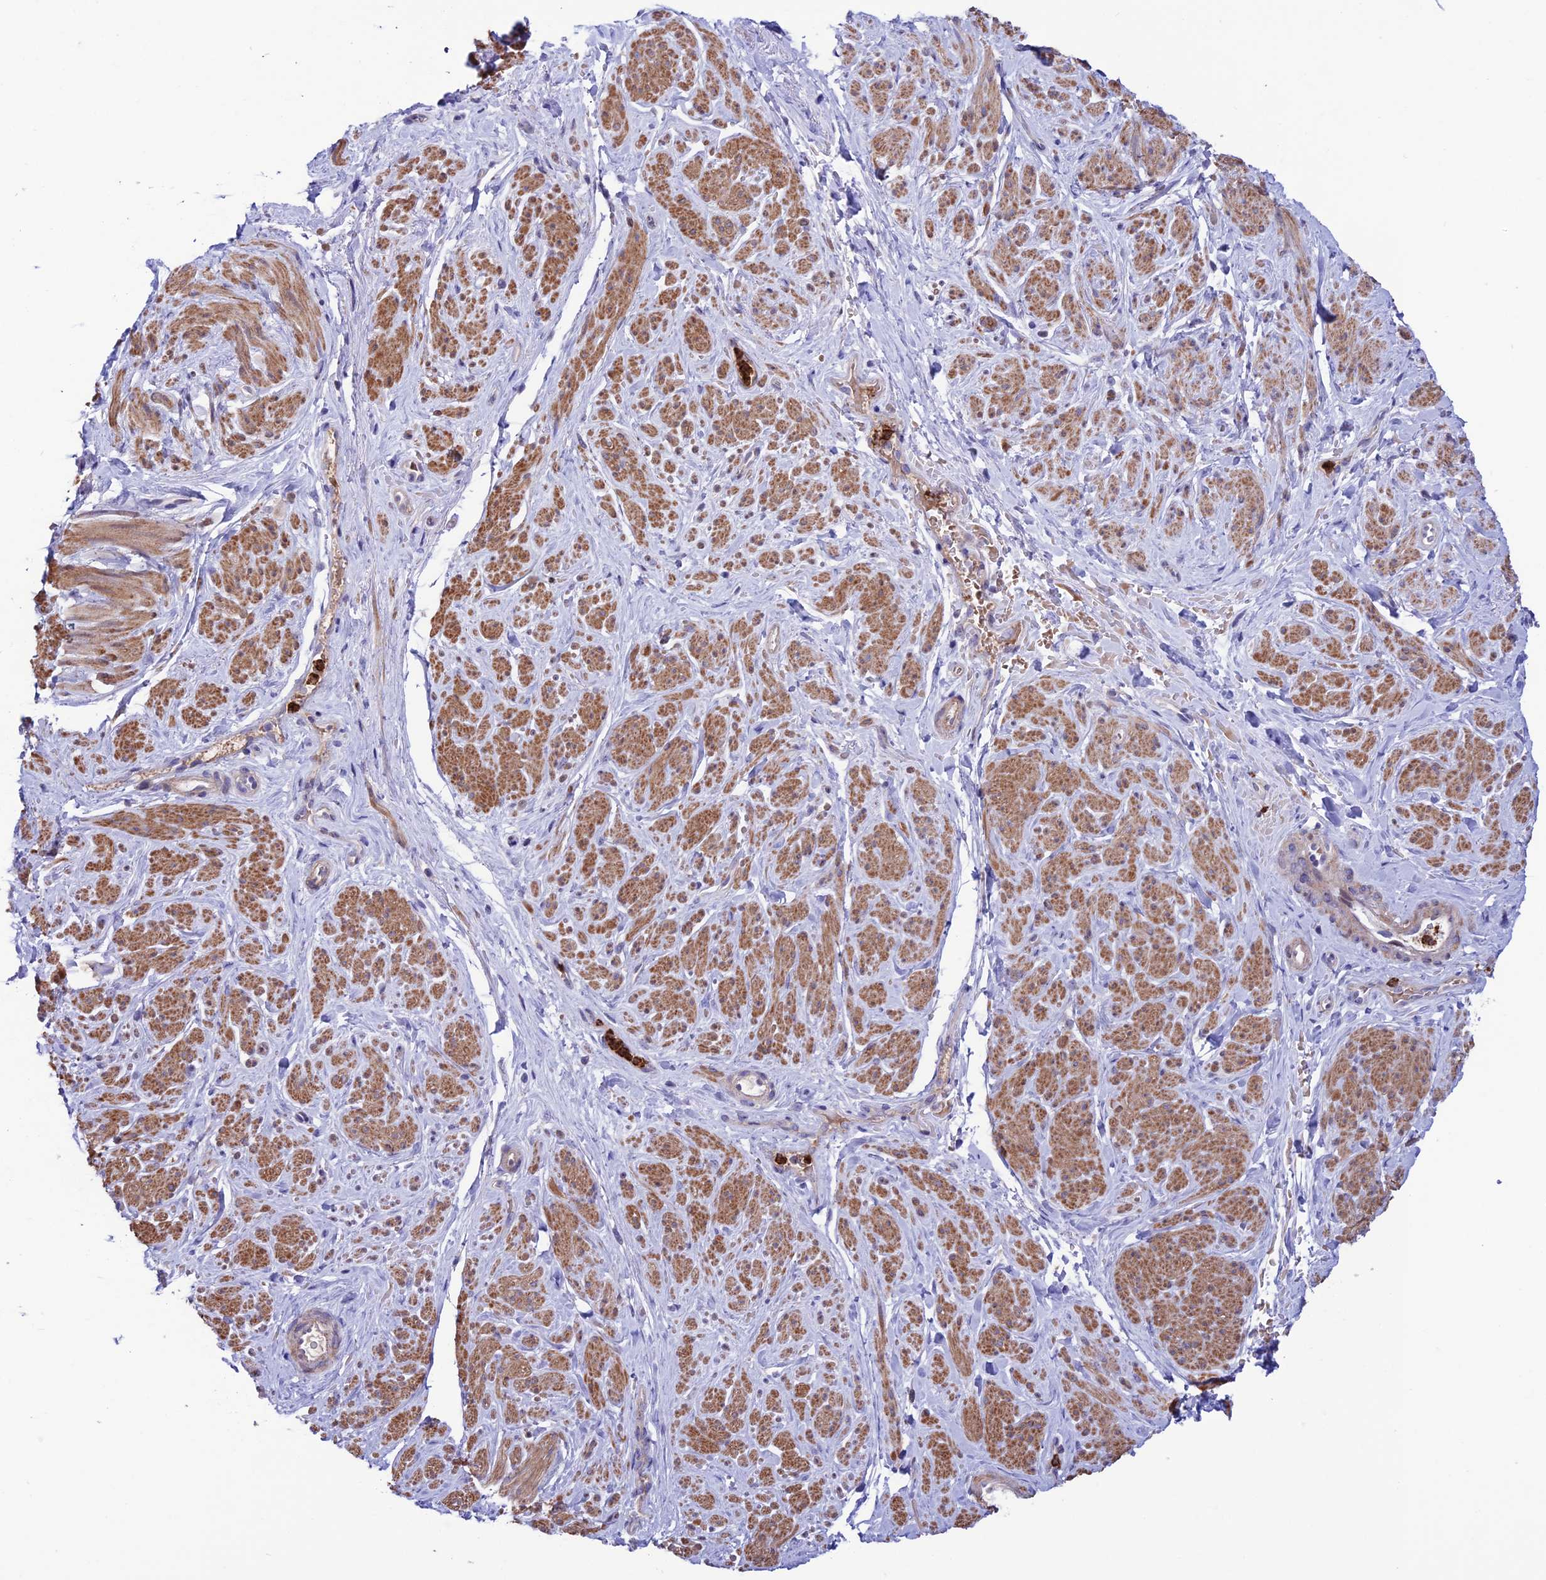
{"staining": {"intensity": "moderate", "quantity": "25%-75%", "location": "cytoplasmic/membranous"}, "tissue": "smooth muscle", "cell_type": "Smooth muscle cells", "image_type": "normal", "snomed": [{"axis": "morphology", "description": "Normal tissue, NOS"}, {"axis": "topography", "description": "Smooth muscle"}, {"axis": "topography", "description": "Peripheral nerve tissue"}], "caption": "Immunohistochemistry histopathology image of normal smooth muscle stained for a protein (brown), which reveals medium levels of moderate cytoplasmic/membranous positivity in about 25%-75% of smooth muscle cells.", "gene": "COL6A6", "patient": {"sex": "male", "age": 69}}